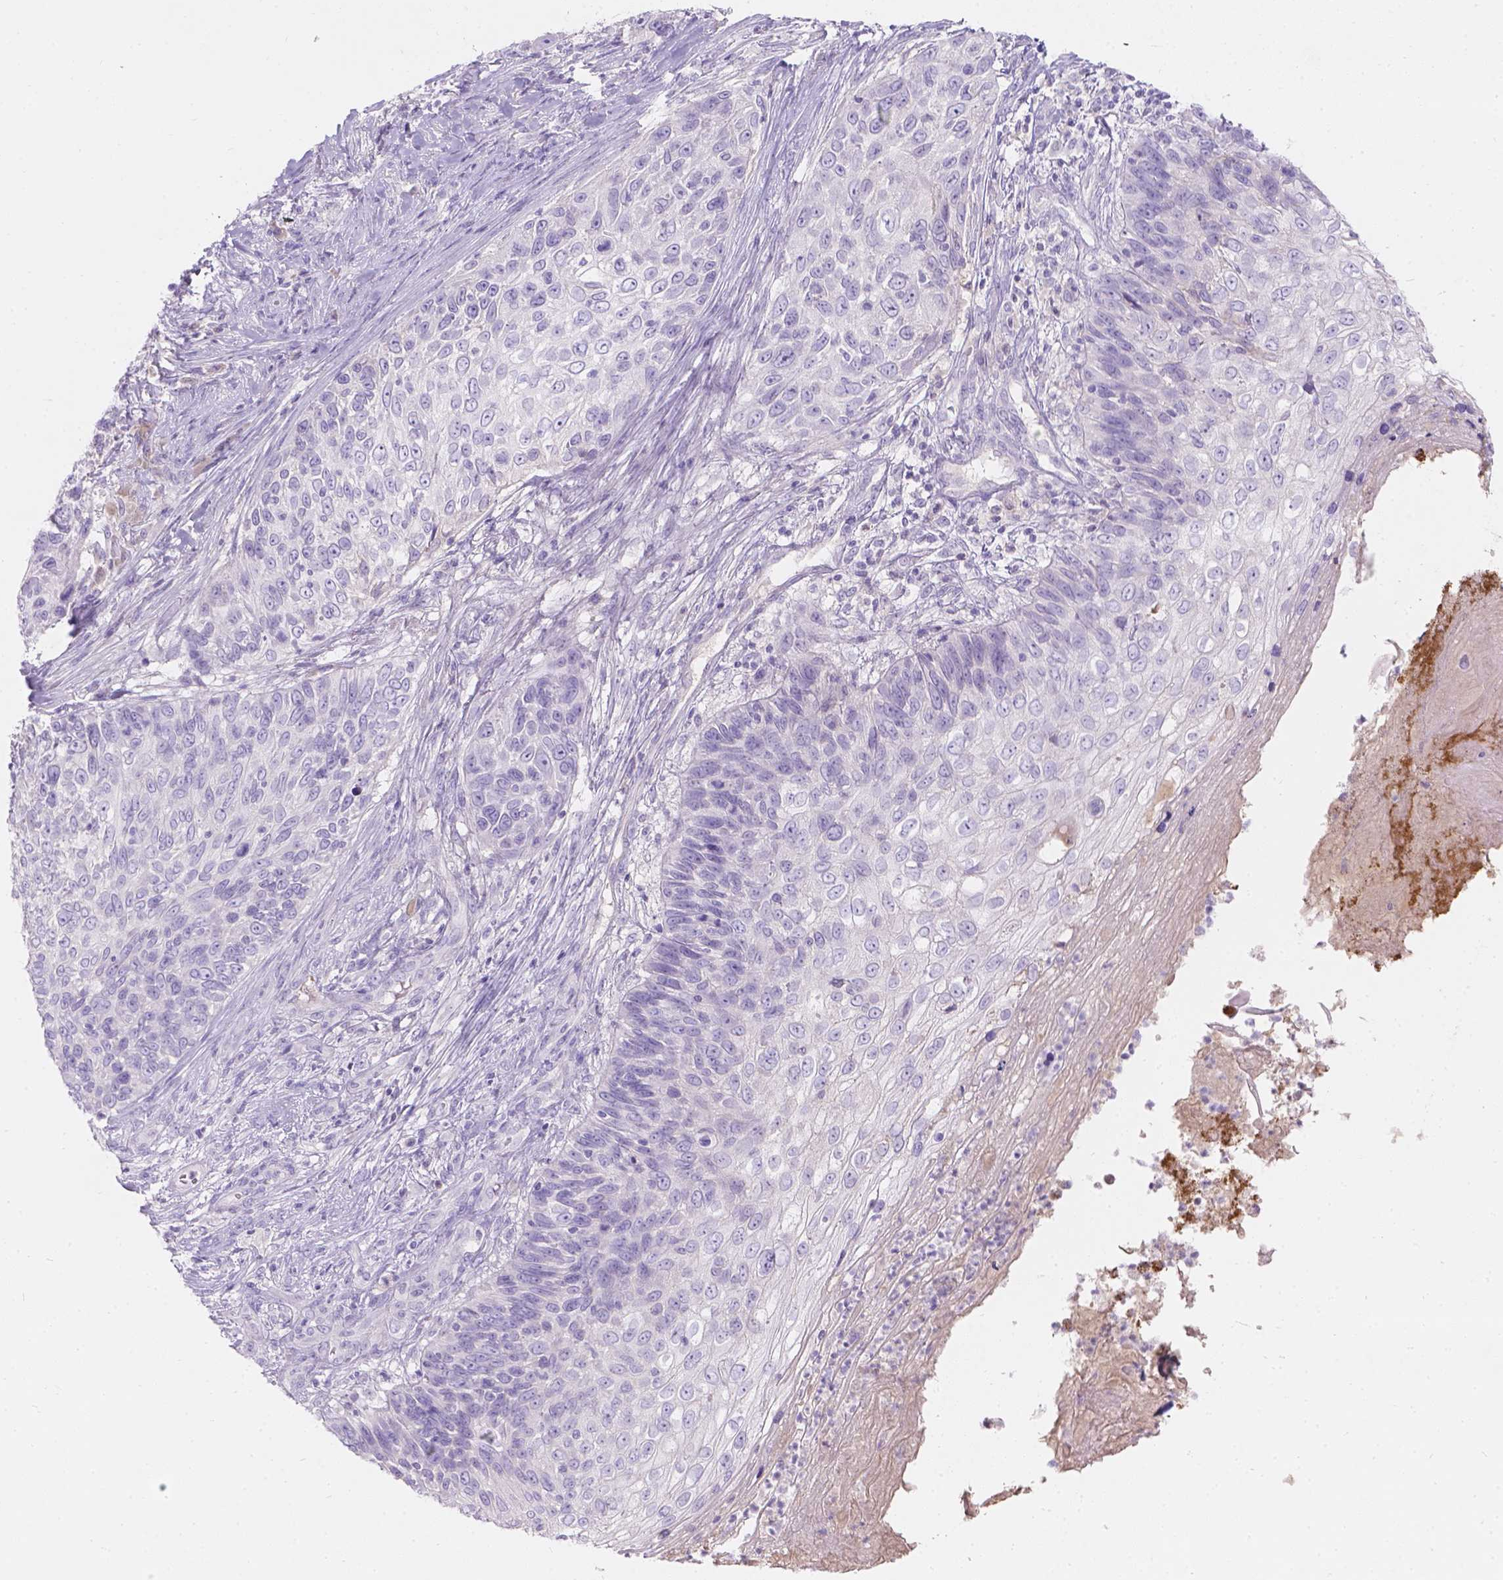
{"staining": {"intensity": "negative", "quantity": "none", "location": "none"}, "tissue": "skin cancer", "cell_type": "Tumor cells", "image_type": "cancer", "snomed": [{"axis": "morphology", "description": "Squamous cell carcinoma, NOS"}, {"axis": "topography", "description": "Skin"}], "caption": "The immunohistochemistry image has no significant expression in tumor cells of squamous cell carcinoma (skin) tissue.", "gene": "GAL3ST2", "patient": {"sex": "male", "age": 92}}